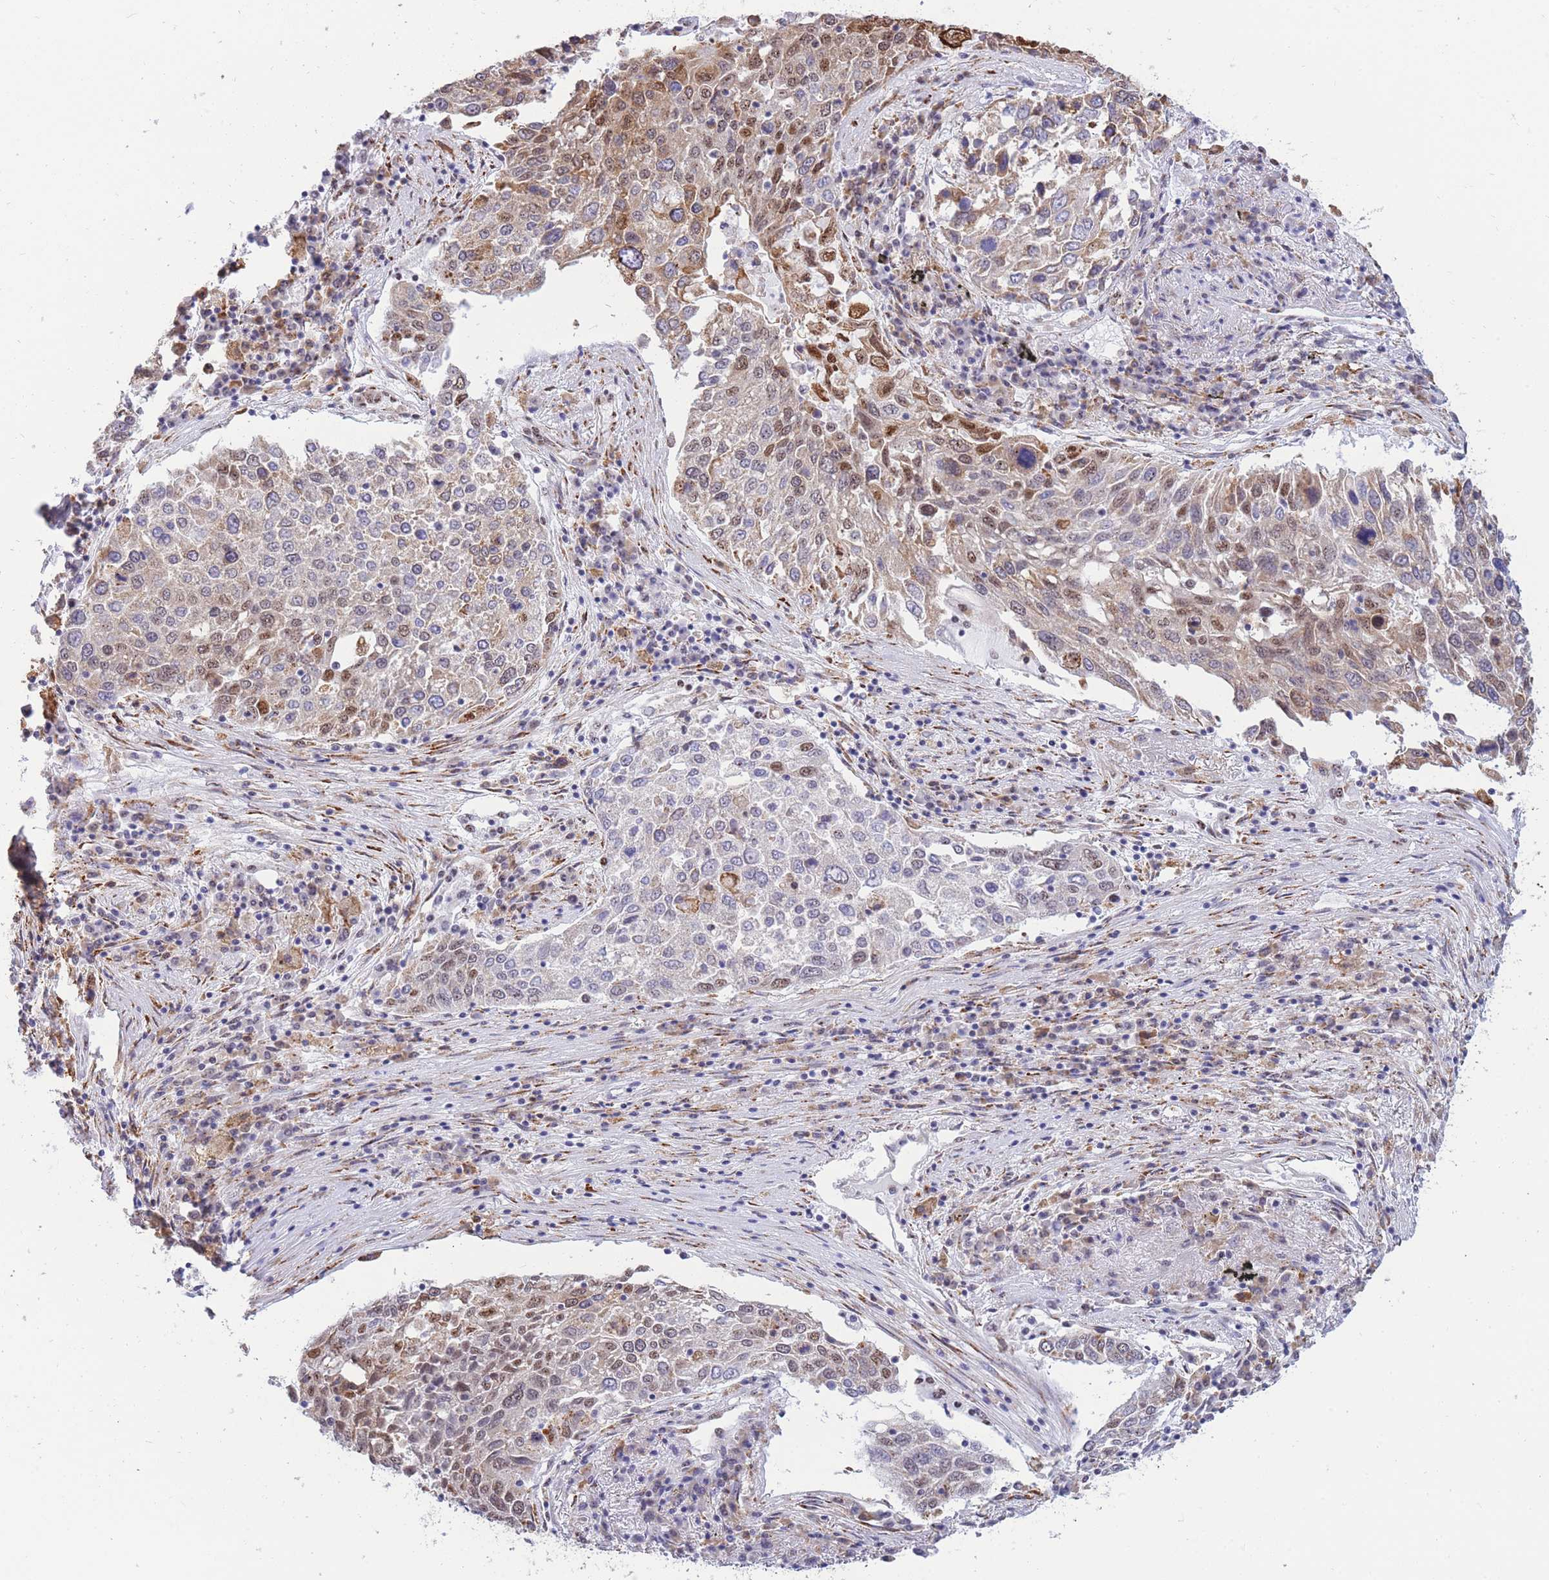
{"staining": {"intensity": "moderate", "quantity": "<25%", "location": "cytoplasmic/membranous,nuclear"}, "tissue": "lung cancer", "cell_type": "Tumor cells", "image_type": "cancer", "snomed": [{"axis": "morphology", "description": "Squamous cell carcinoma, NOS"}, {"axis": "topography", "description": "Lung"}], "caption": "Immunohistochemical staining of lung cancer shows low levels of moderate cytoplasmic/membranous and nuclear protein positivity in about <25% of tumor cells.", "gene": "FAM153A", "patient": {"sex": "male", "age": 65}}